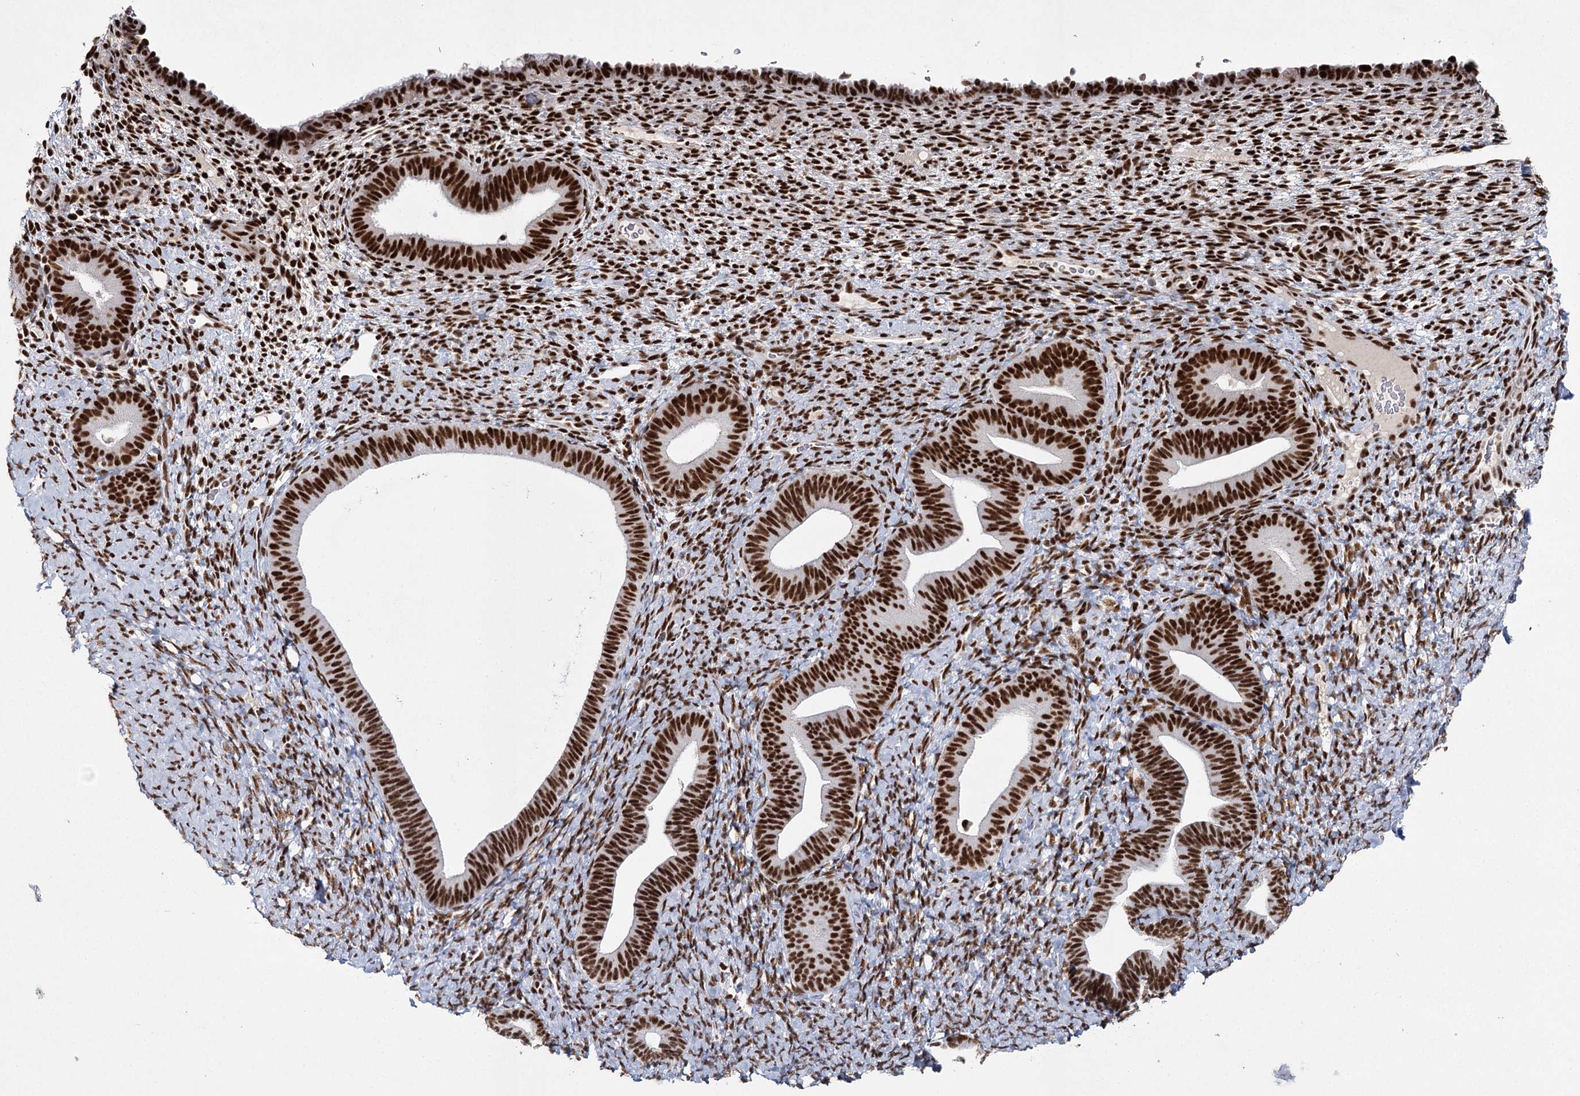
{"staining": {"intensity": "moderate", "quantity": "25%-75%", "location": "nuclear"}, "tissue": "endometrium", "cell_type": "Cells in endometrial stroma", "image_type": "normal", "snomed": [{"axis": "morphology", "description": "Normal tissue, NOS"}, {"axis": "topography", "description": "Endometrium"}], "caption": "Immunohistochemistry (IHC) photomicrograph of benign human endometrium stained for a protein (brown), which shows medium levels of moderate nuclear positivity in approximately 25%-75% of cells in endometrial stroma.", "gene": "SCAF8", "patient": {"sex": "female", "age": 65}}